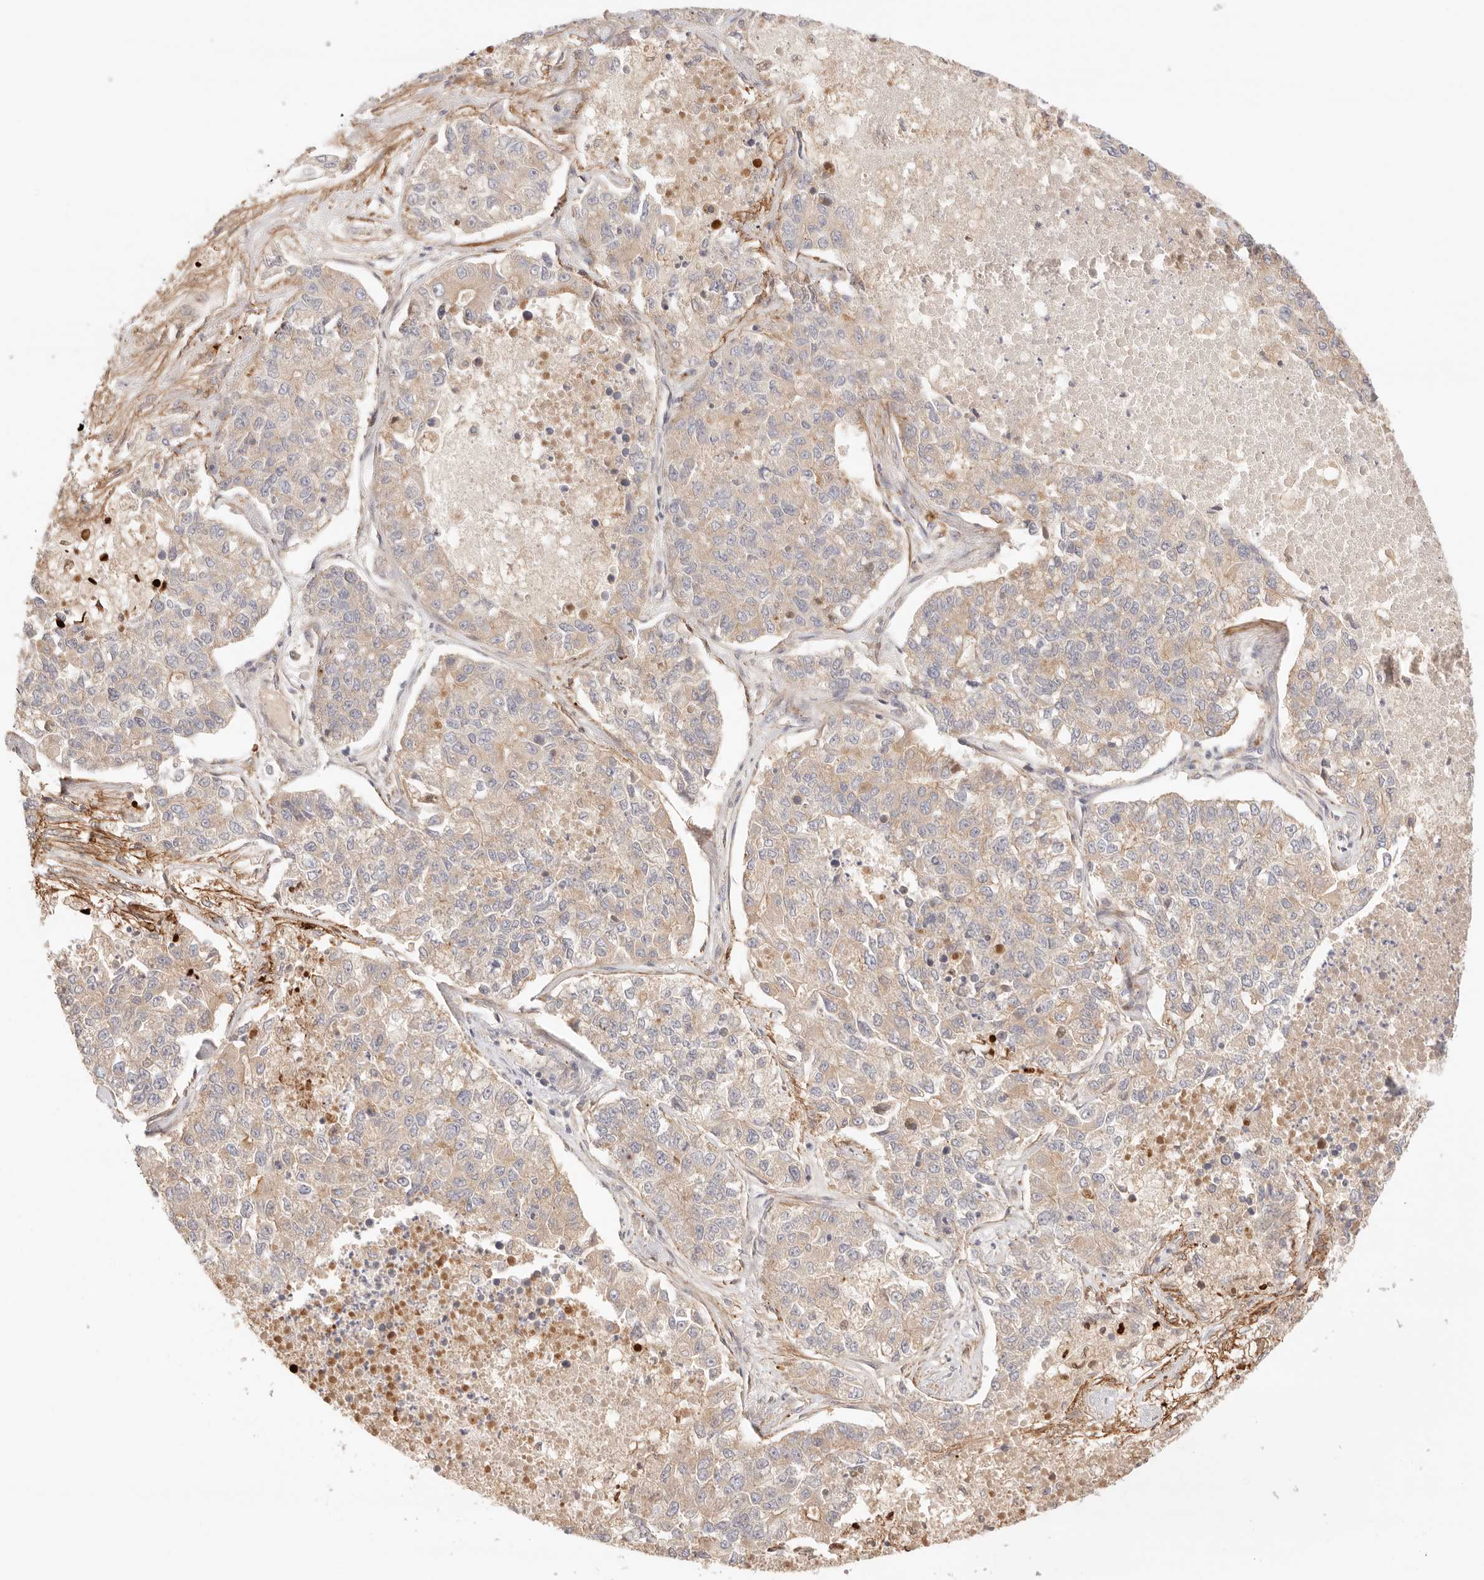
{"staining": {"intensity": "weak", "quantity": "25%-75%", "location": "cytoplasmic/membranous"}, "tissue": "lung cancer", "cell_type": "Tumor cells", "image_type": "cancer", "snomed": [{"axis": "morphology", "description": "Adenocarcinoma, NOS"}, {"axis": "topography", "description": "Lung"}], "caption": "Adenocarcinoma (lung) stained for a protein (brown) shows weak cytoplasmic/membranous positive staining in about 25%-75% of tumor cells.", "gene": "IL1R2", "patient": {"sex": "male", "age": 49}}